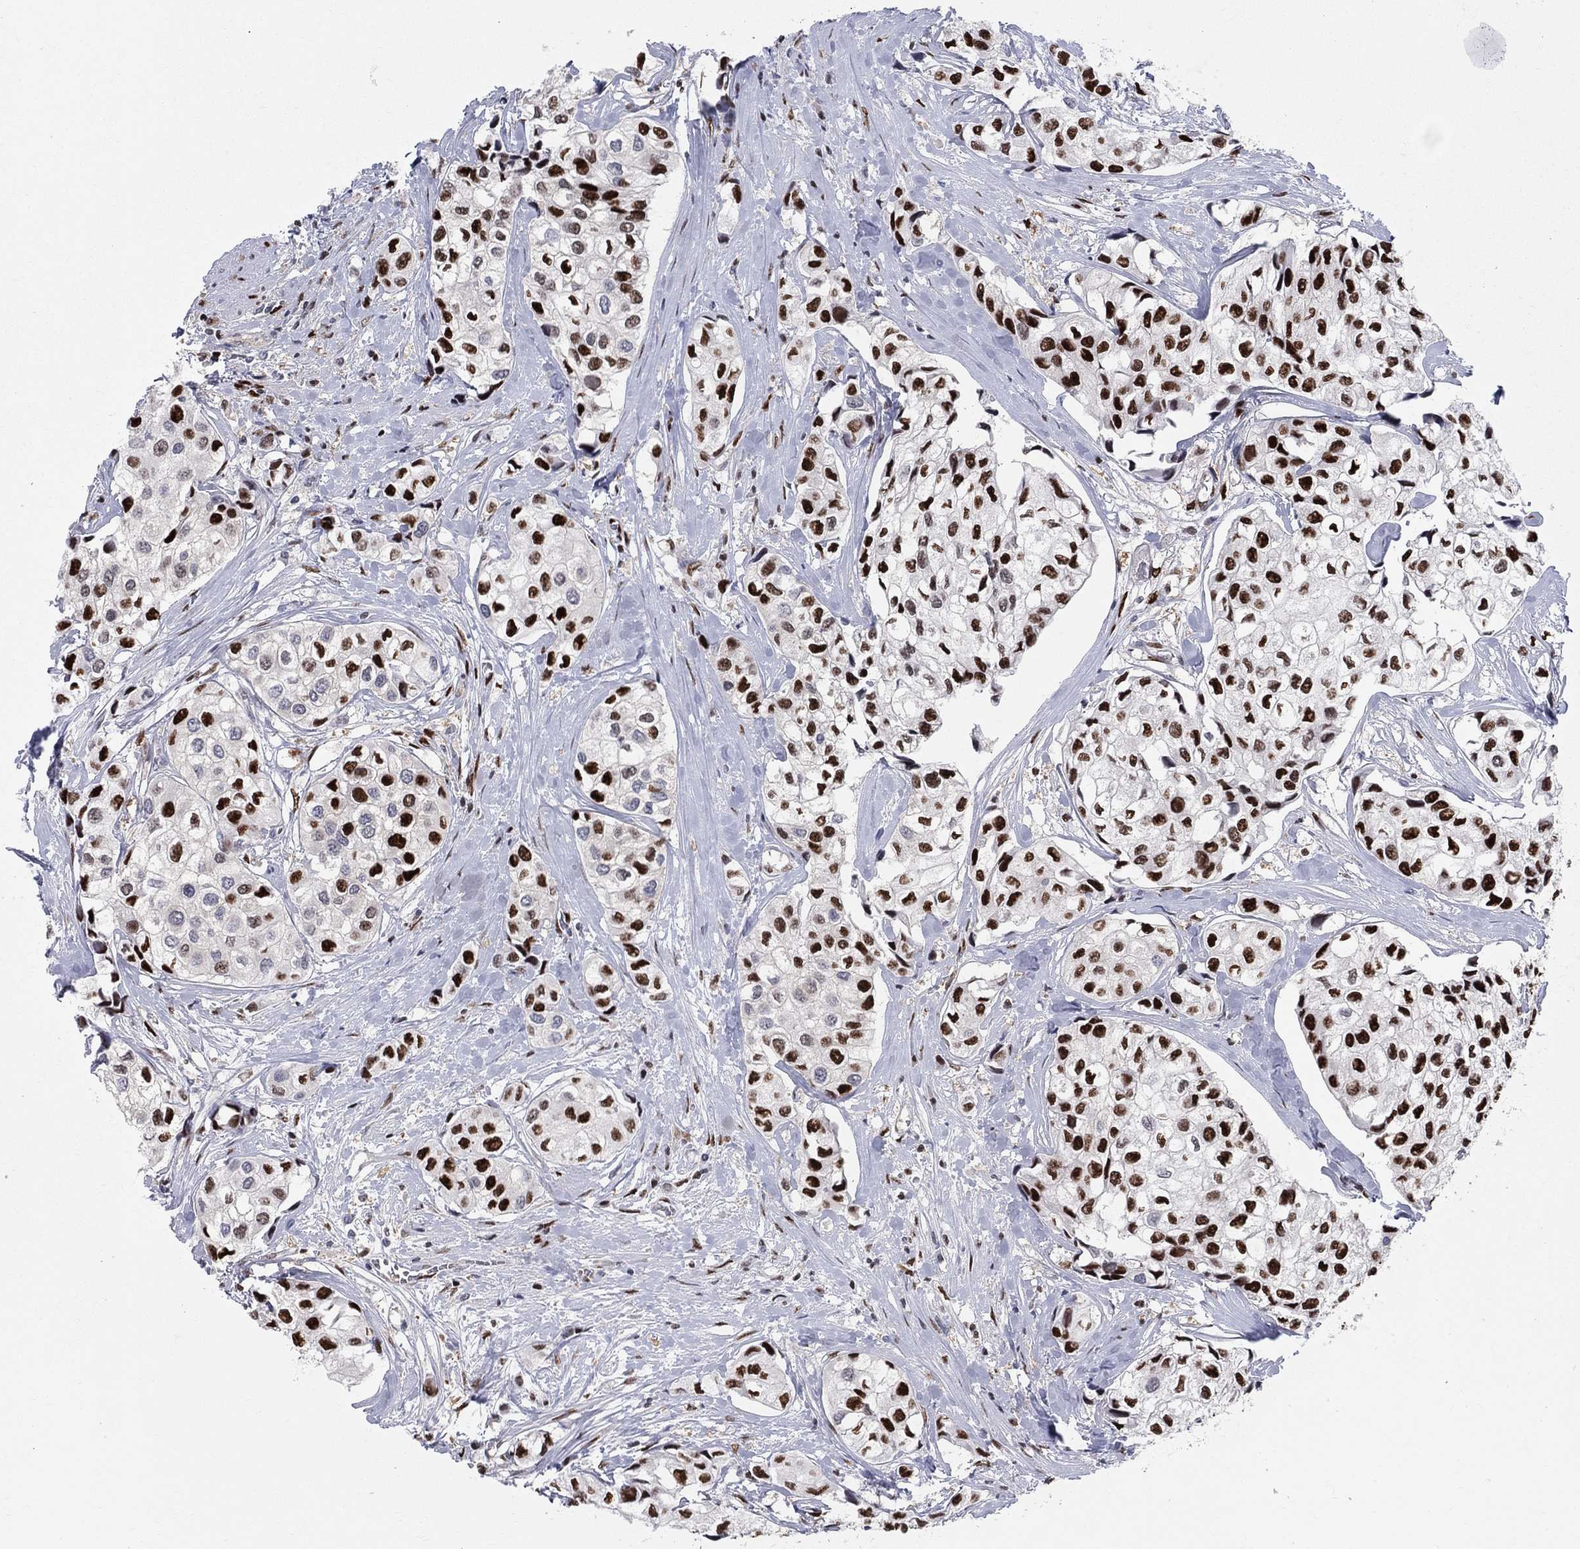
{"staining": {"intensity": "strong", "quantity": ">75%", "location": "nuclear"}, "tissue": "urothelial cancer", "cell_type": "Tumor cells", "image_type": "cancer", "snomed": [{"axis": "morphology", "description": "Urothelial carcinoma, High grade"}, {"axis": "topography", "description": "Urinary bladder"}], "caption": "This histopathology image shows IHC staining of high-grade urothelial carcinoma, with high strong nuclear positivity in about >75% of tumor cells.", "gene": "ZNHIT3", "patient": {"sex": "male", "age": 73}}